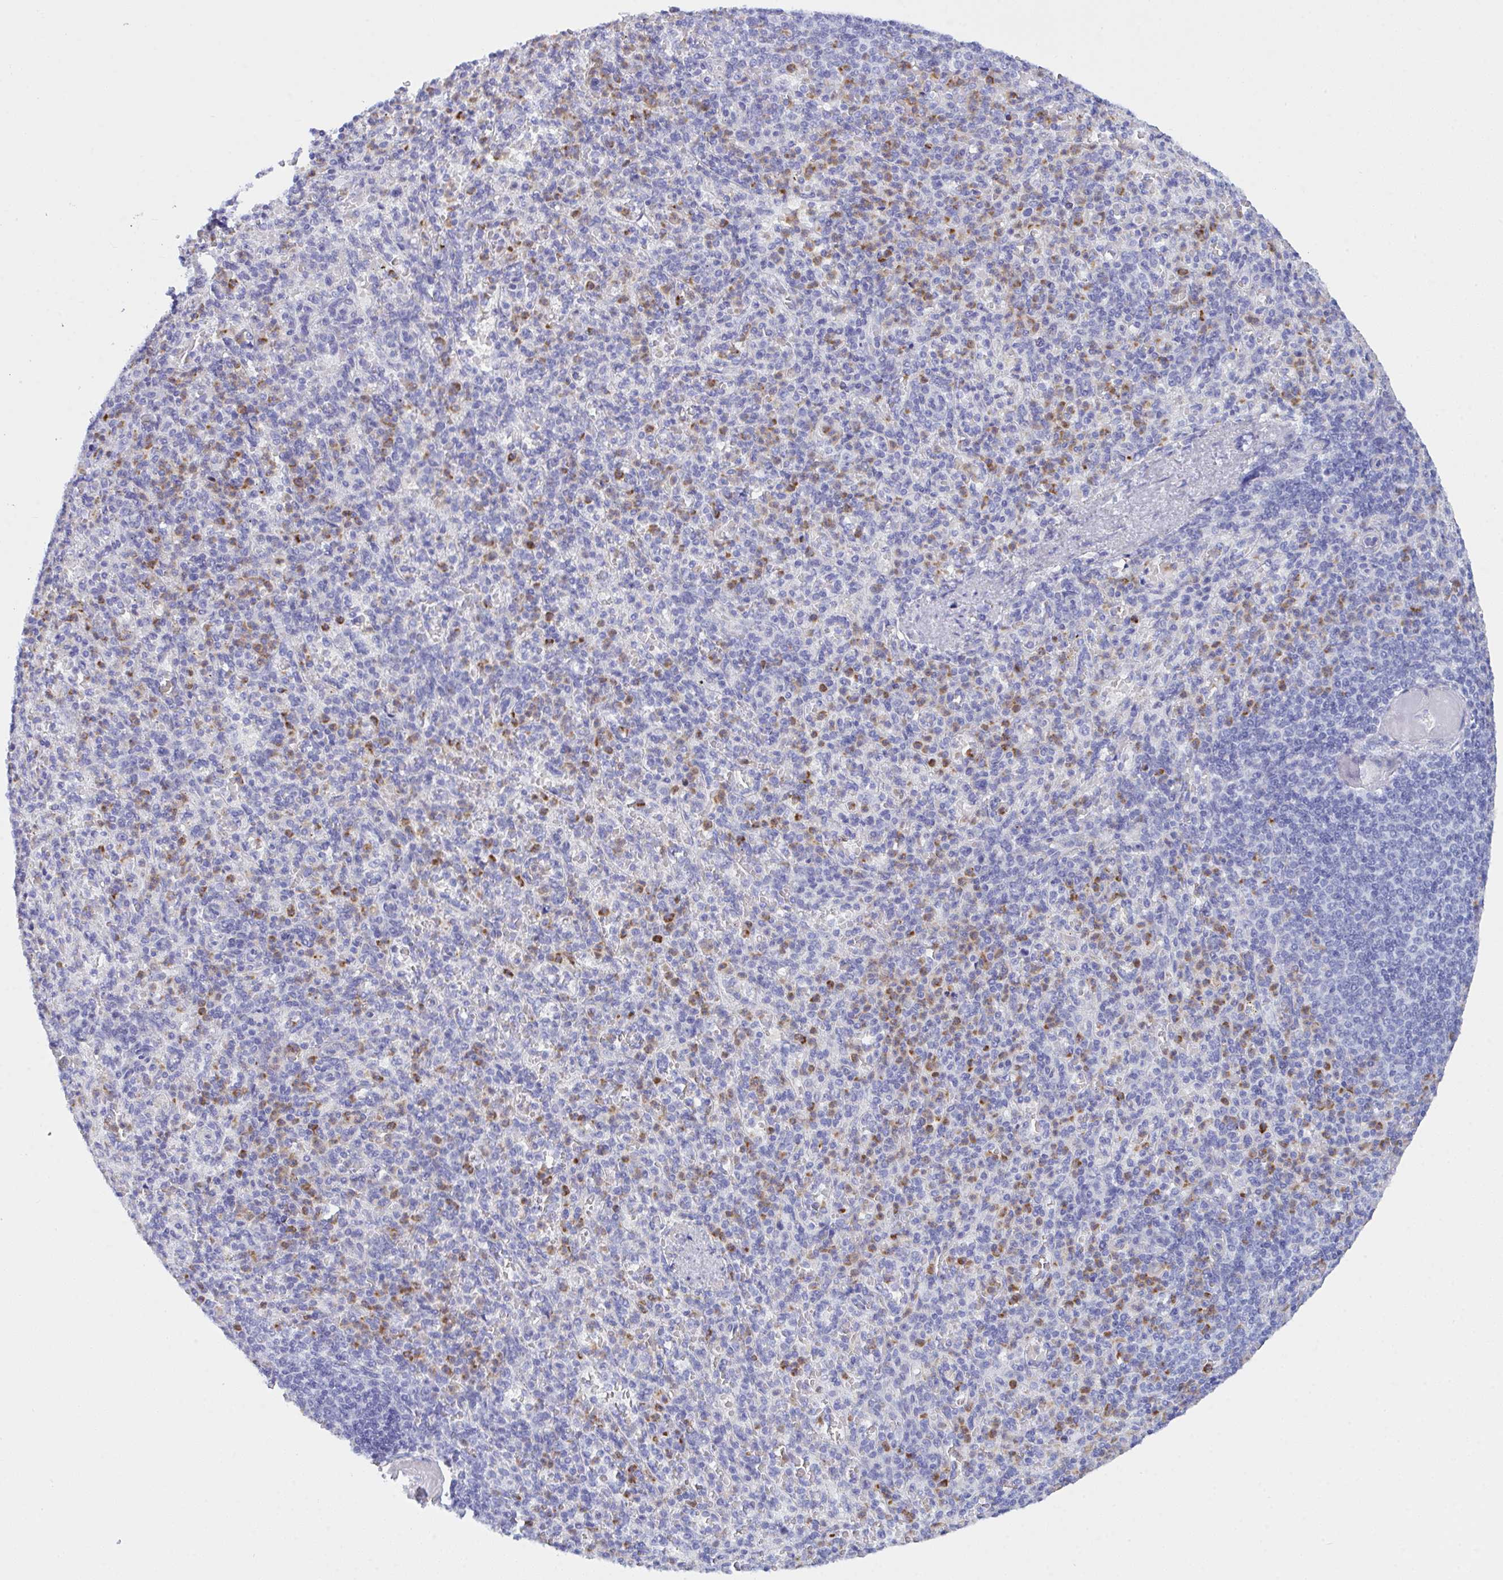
{"staining": {"intensity": "moderate", "quantity": "<25%", "location": "cytoplasmic/membranous"}, "tissue": "spleen", "cell_type": "Cells in red pulp", "image_type": "normal", "snomed": [{"axis": "morphology", "description": "Normal tissue, NOS"}, {"axis": "topography", "description": "Spleen"}], "caption": "The histopathology image shows a brown stain indicating the presence of a protein in the cytoplasmic/membranous of cells in red pulp in spleen. The staining is performed using DAB (3,3'-diaminobenzidine) brown chromogen to label protein expression. The nuclei are counter-stained blue using hematoxylin.", "gene": "CEP170B", "patient": {"sex": "female", "age": 74}}